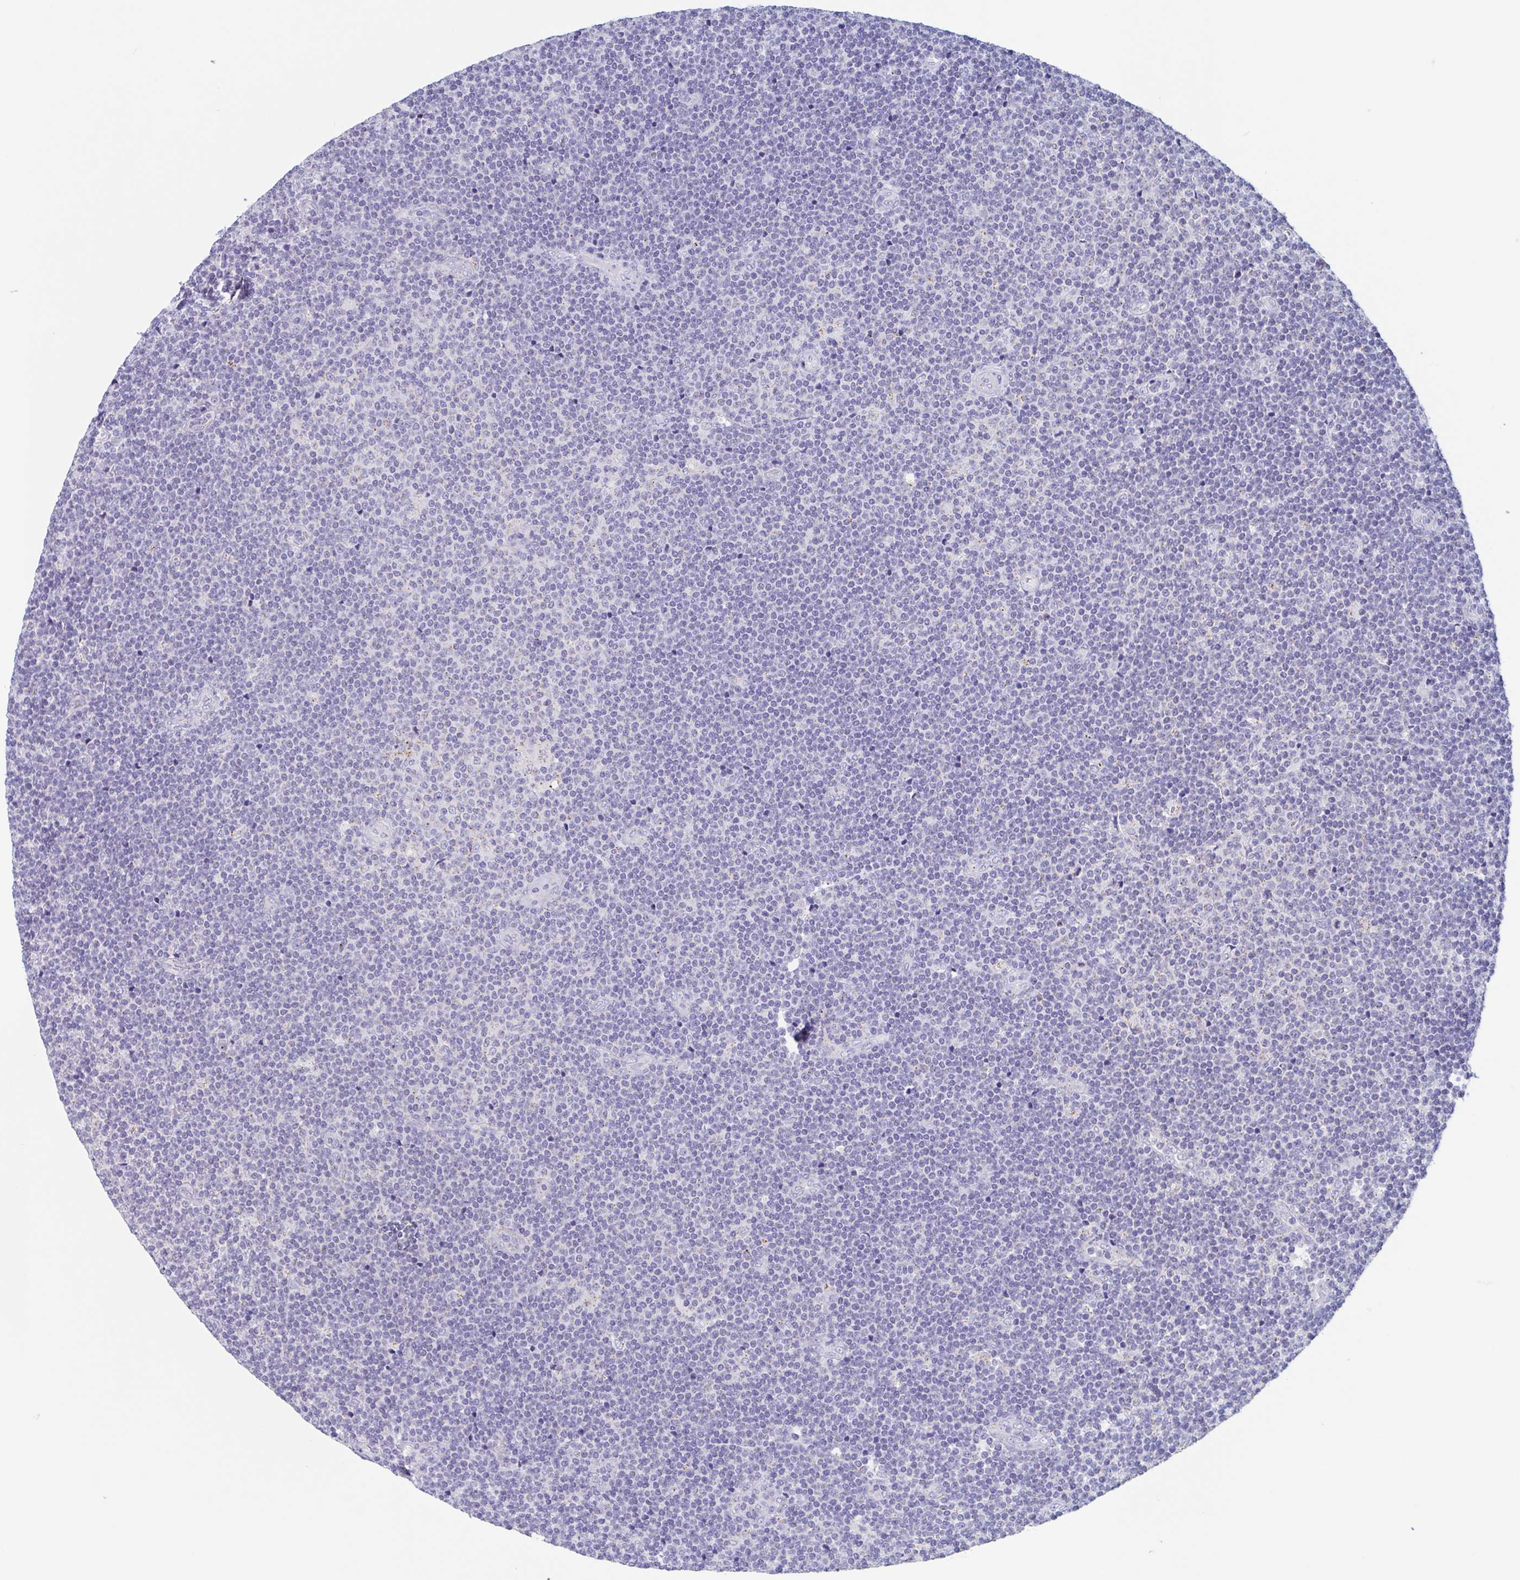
{"staining": {"intensity": "negative", "quantity": "none", "location": "none"}, "tissue": "lymphoma", "cell_type": "Tumor cells", "image_type": "cancer", "snomed": [{"axis": "morphology", "description": "Malignant lymphoma, non-Hodgkin's type, Low grade"}, {"axis": "topography", "description": "Lymph node"}], "caption": "Tumor cells are negative for brown protein staining in malignant lymphoma, non-Hodgkin's type (low-grade). The staining was performed using DAB (3,3'-diaminobenzidine) to visualize the protein expression in brown, while the nuclei were stained in blue with hematoxylin (Magnification: 20x).", "gene": "CHMP5", "patient": {"sex": "male", "age": 48}}